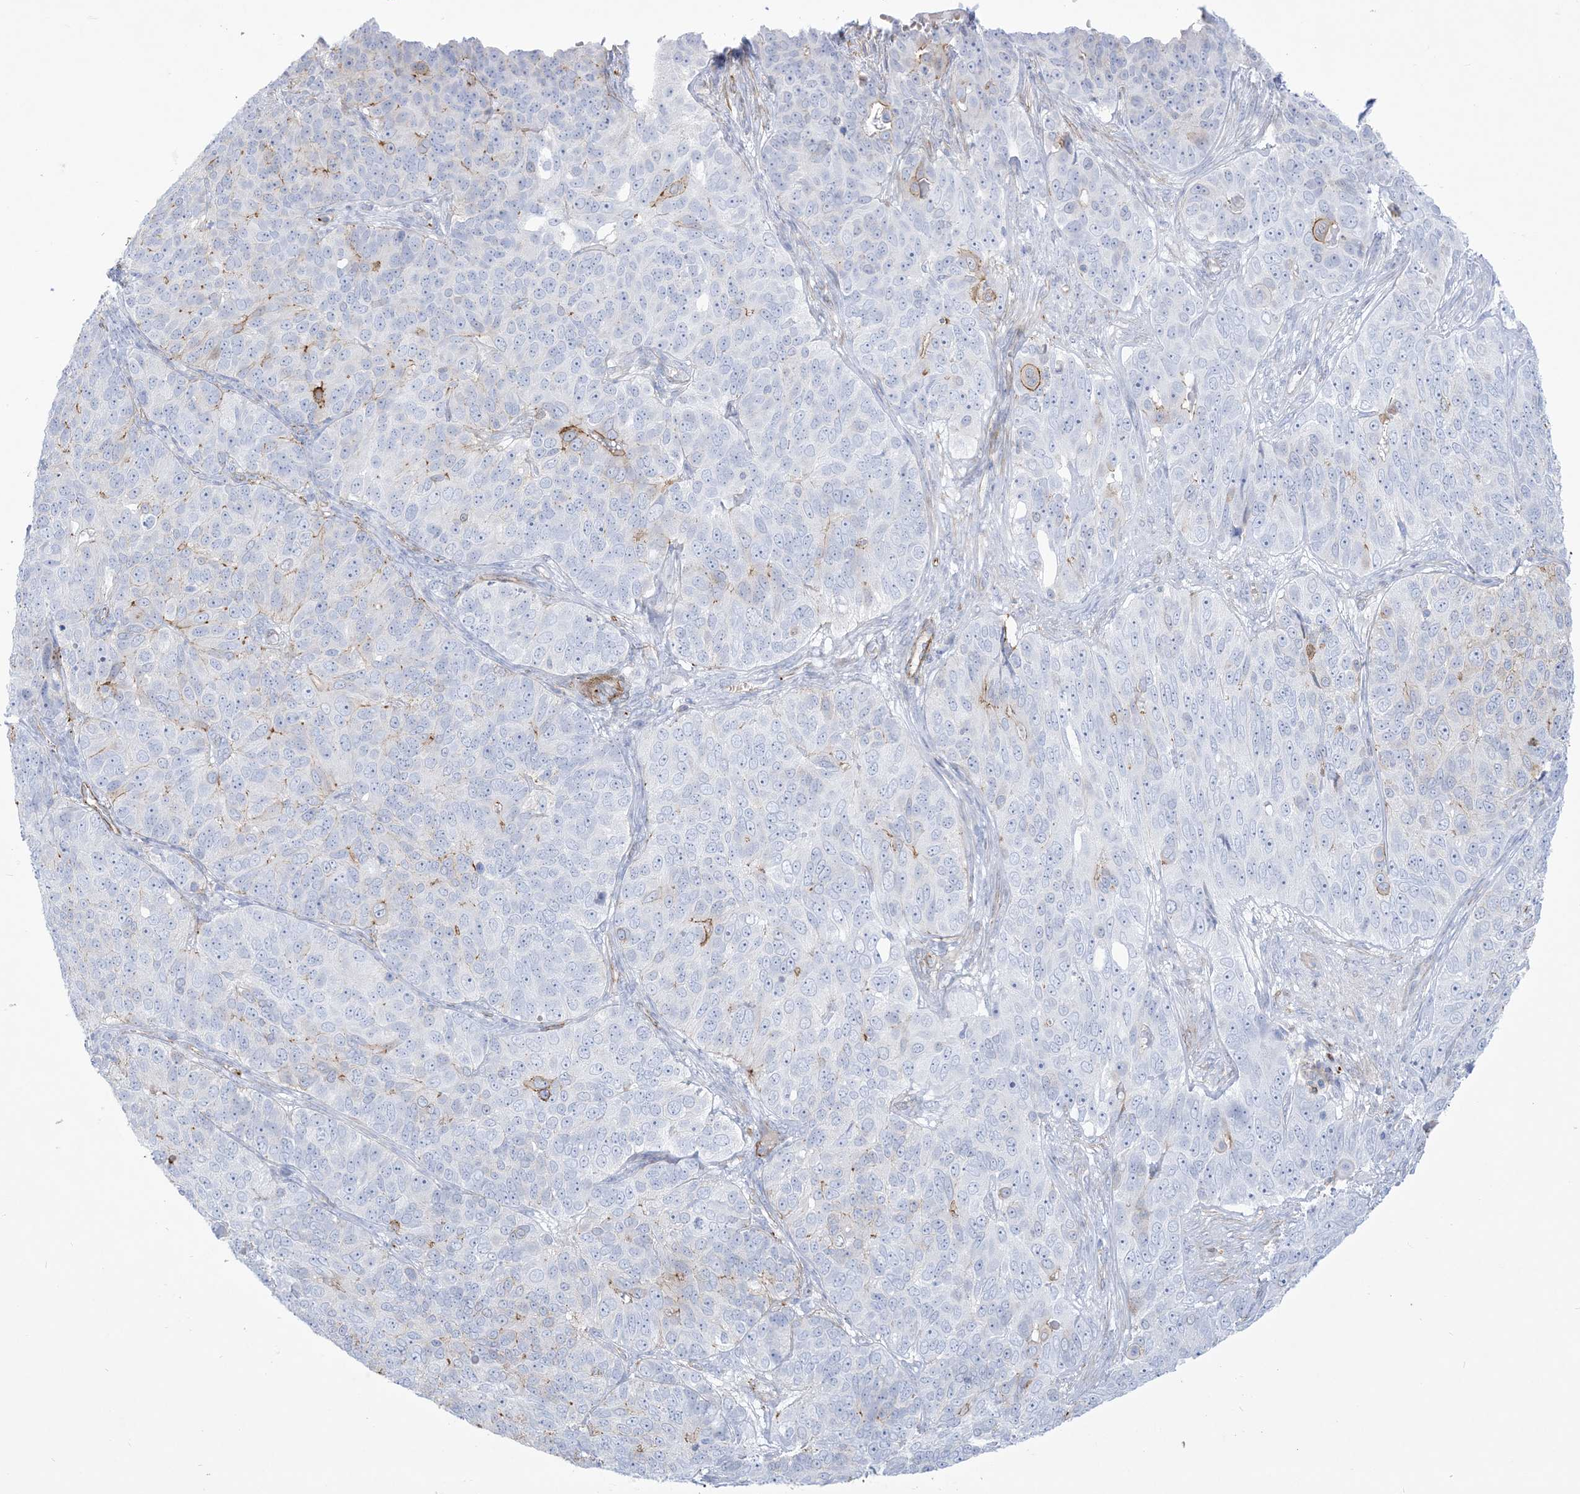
{"staining": {"intensity": "negative", "quantity": "none", "location": "none"}, "tissue": "ovarian cancer", "cell_type": "Tumor cells", "image_type": "cancer", "snomed": [{"axis": "morphology", "description": "Carcinoma, endometroid"}, {"axis": "topography", "description": "Ovary"}], "caption": "Immunohistochemistry (IHC) of human ovarian cancer demonstrates no positivity in tumor cells.", "gene": "B3GNT7", "patient": {"sex": "female", "age": 51}}